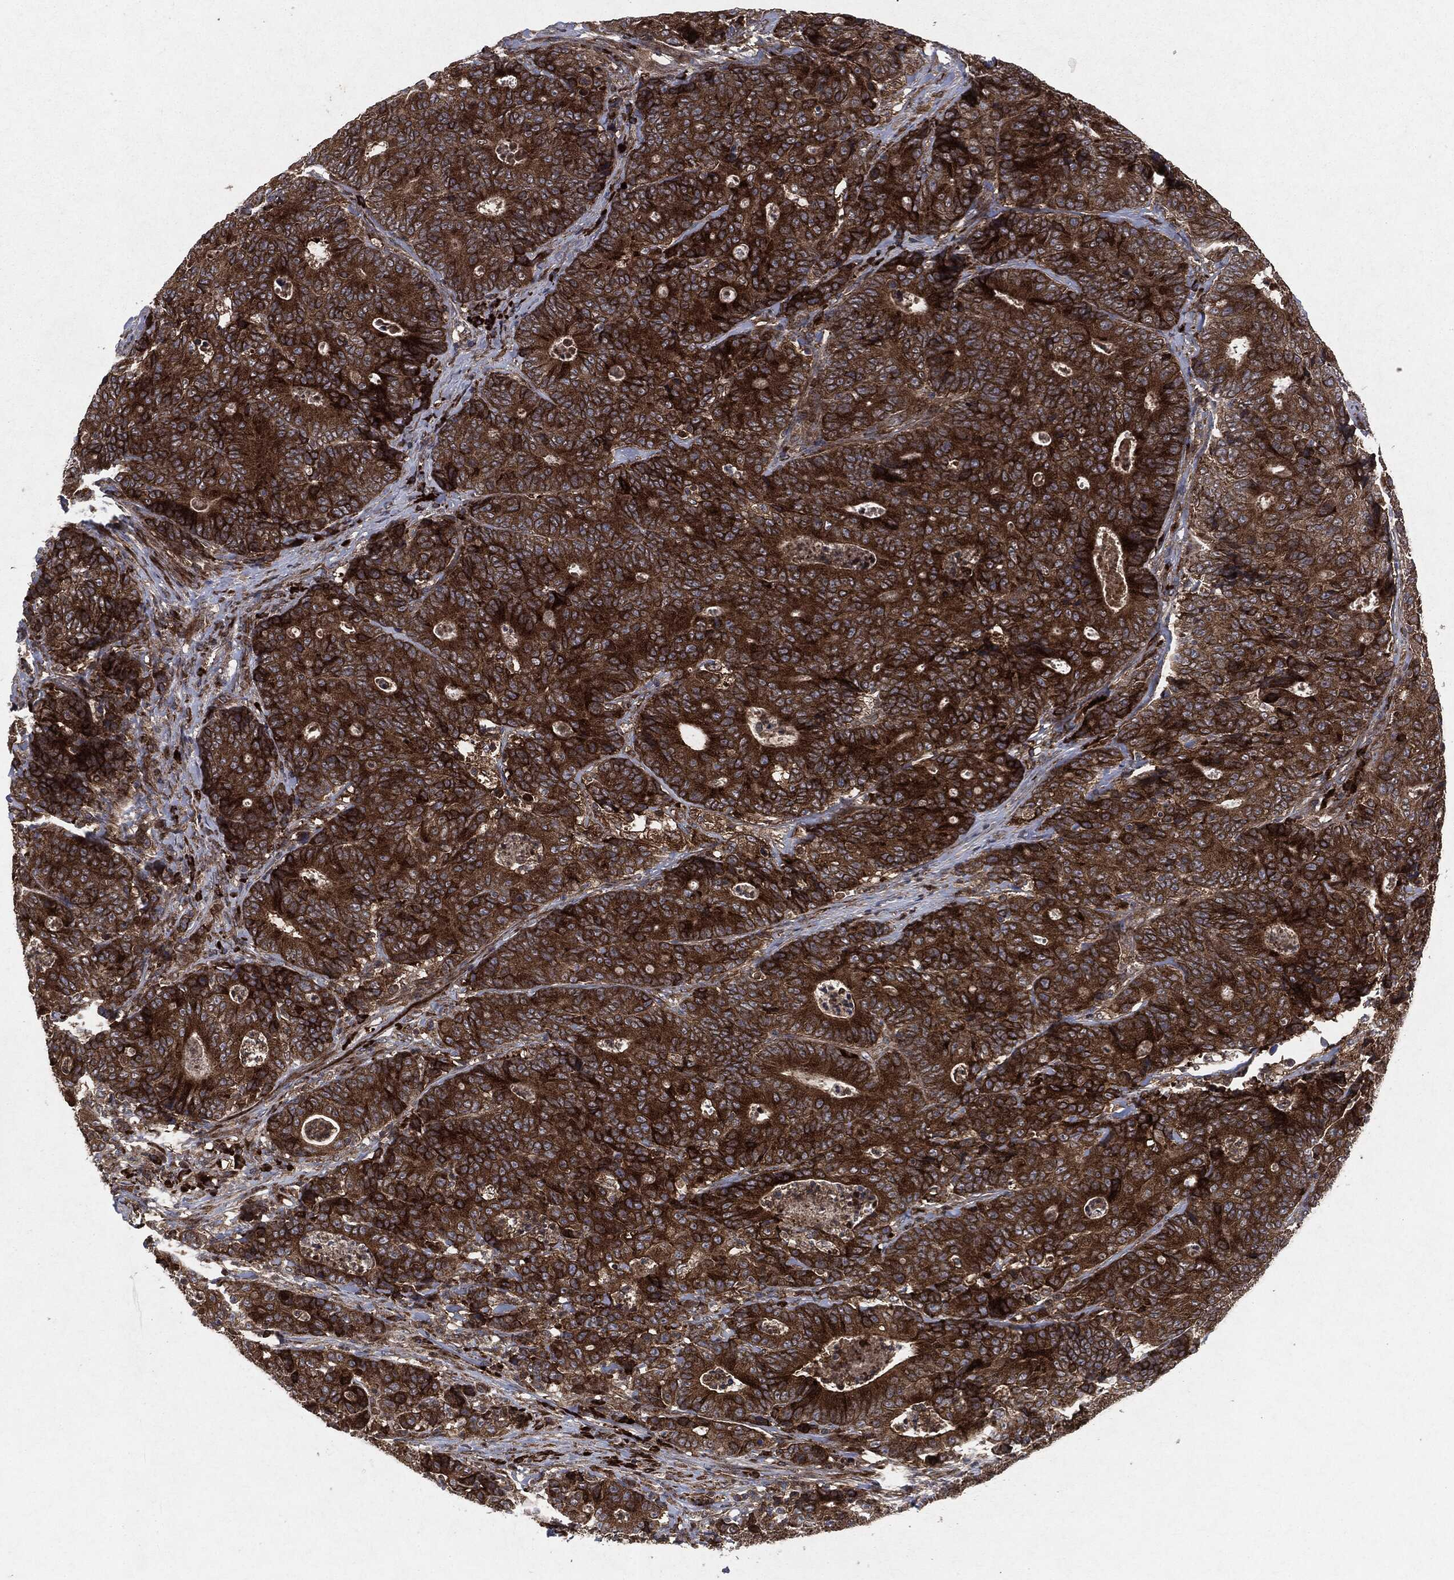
{"staining": {"intensity": "strong", "quantity": "25%-75%", "location": "cytoplasmic/membranous"}, "tissue": "colorectal cancer", "cell_type": "Tumor cells", "image_type": "cancer", "snomed": [{"axis": "morphology", "description": "Adenocarcinoma, NOS"}, {"axis": "topography", "description": "Colon"}], "caption": "Immunohistochemical staining of human adenocarcinoma (colorectal) demonstrates high levels of strong cytoplasmic/membranous positivity in approximately 25%-75% of tumor cells.", "gene": "RAF1", "patient": {"sex": "male", "age": 70}}